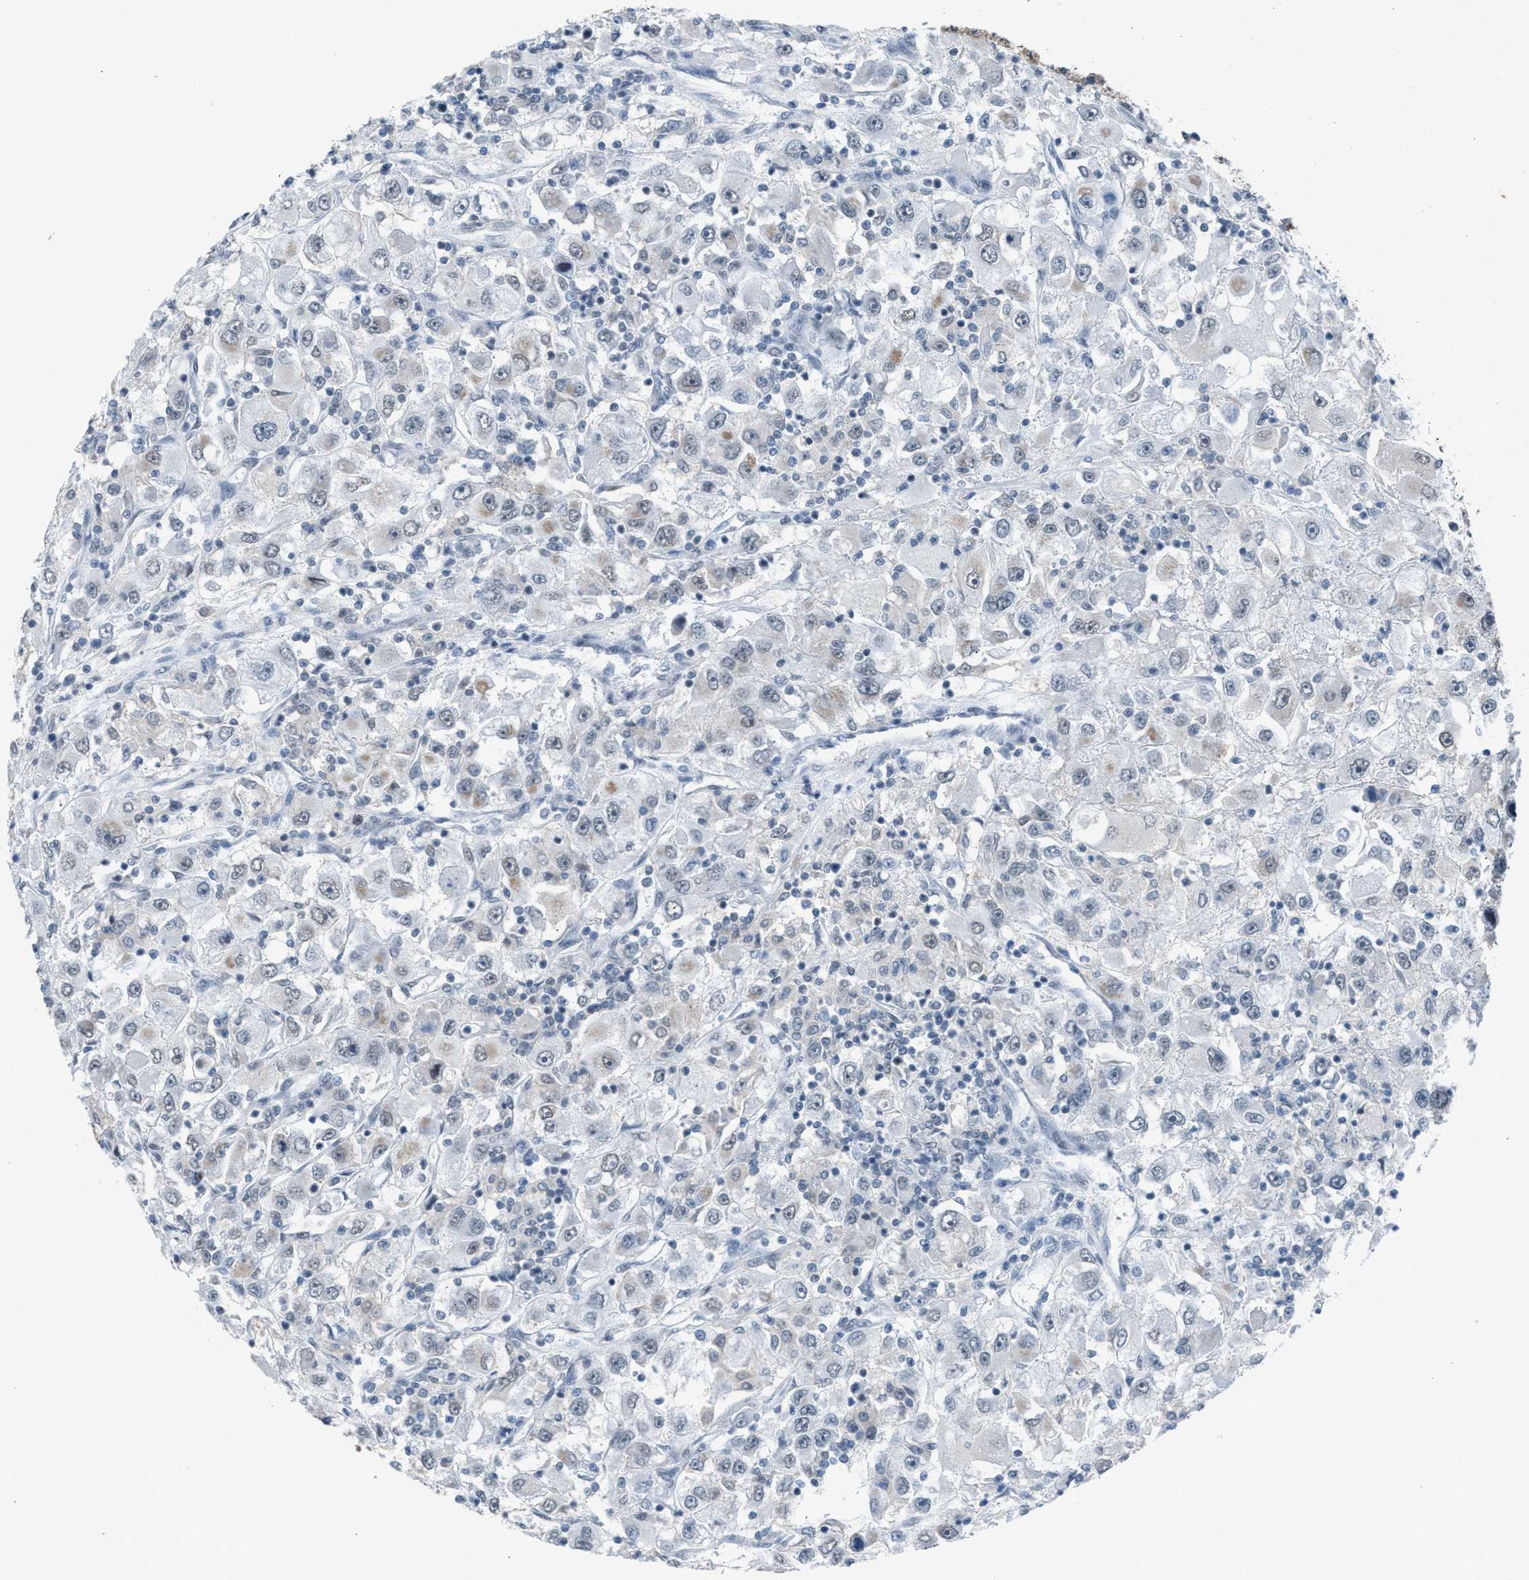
{"staining": {"intensity": "negative", "quantity": "none", "location": "none"}, "tissue": "renal cancer", "cell_type": "Tumor cells", "image_type": "cancer", "snomed": [{"axis": "morphology", "description": "Adenocarcinoma, NOS"}, {"axis": "topography", "description": "Kidney"}], "caption": "Renal cancer stained for a protein using immunohistochemistry exhibits no expression tumor cells.", "gene": "ANAPC11", "patient": {"sex": "female", "age": 52}}